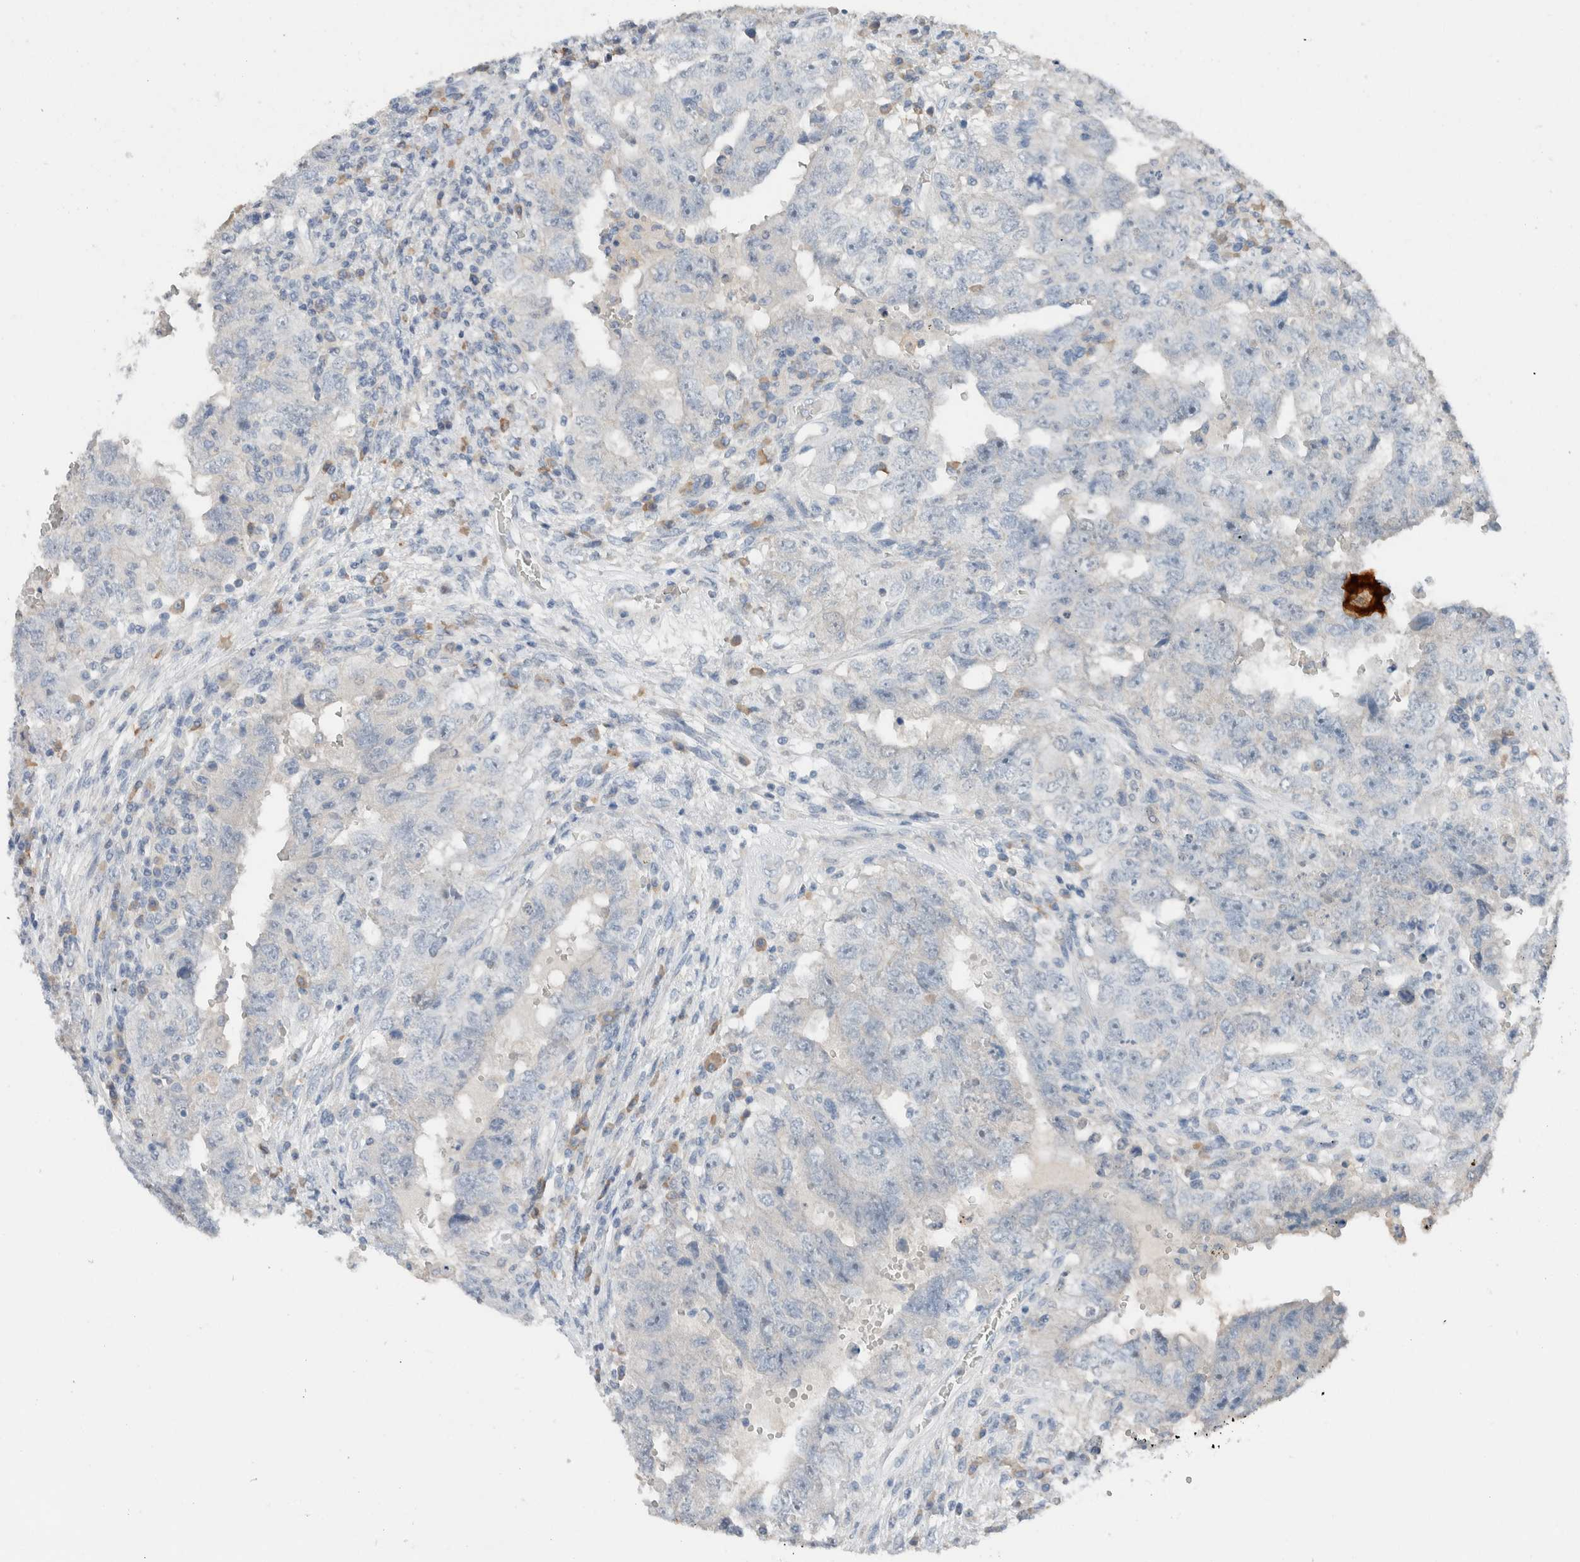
{"staining": {"intensity": "negative", "quantity": "none", "location": "none"}, "tissue": "testis cancer", "cell_type": "Tumor cells", "image_type": "cancer", "snomed": [{"axis": "morphology", "description": "Carcinoma, Embryonal, NOS"}, {"axis": "topography", "description": "Testis"}], "caption": "This is a image of immunohistochemistry (IHC) staining of testis embryonal carcinoma, which shows no staining in tumor cells.", "gene": "DUOX1", "patient": {"sex": "male", "age": 26}}